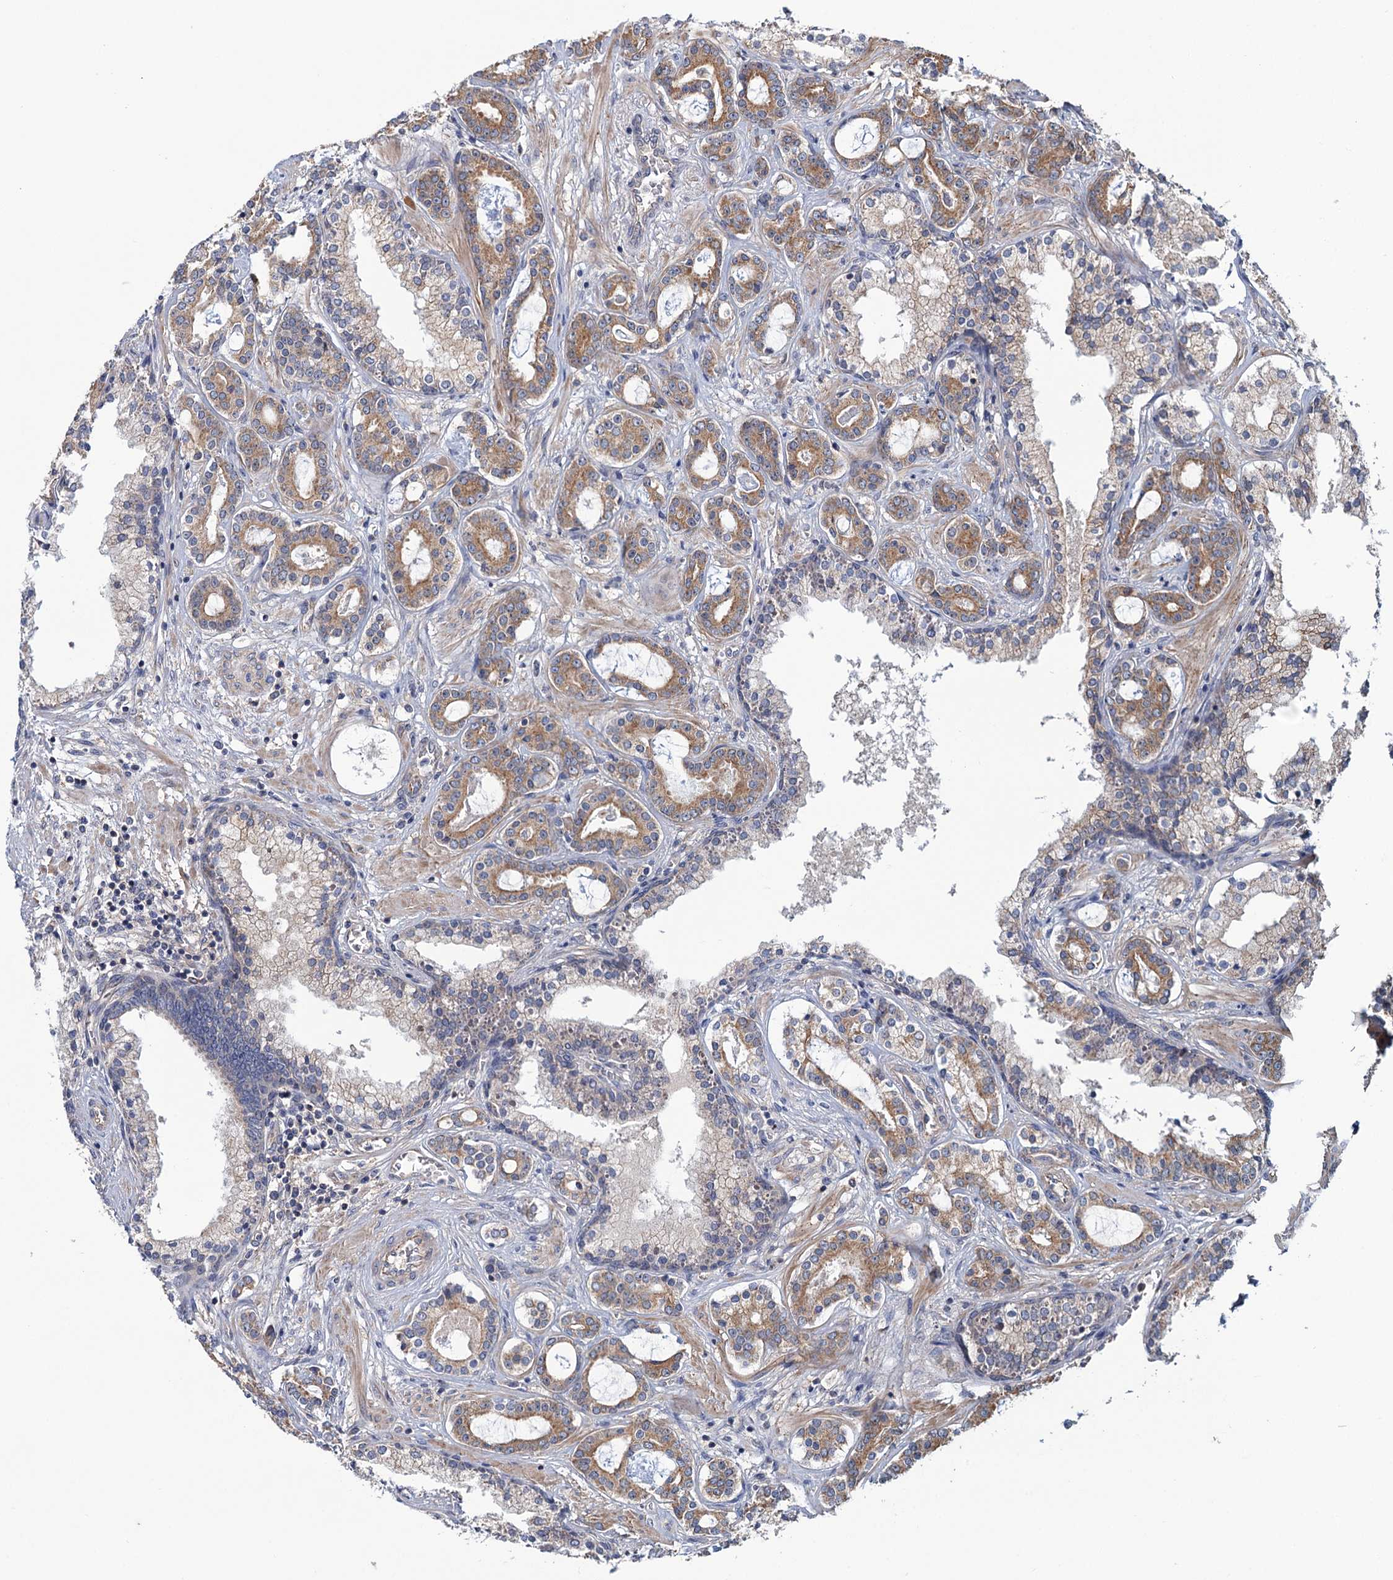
{"staining": {"intensity": "moderate", "quantity": ">75%", "location": "cytoplasmic/membranous"}, "tissue": "prostate cancer", "cell_type": "Tumor cells", "image_type": "cancer", "snomed": [{"axis": "morphology", "description": "Adenocarcinoma, High grade"}, {"axis": "topography", "description": "Prostate"}], "caption": "Tumor cells exhibit moderate cytoplasmic/membranous staining in approximately >75% of cells in prostate cancer. The protein of interest is stained brown, and the nuclei are stained in blue (DAB IHC with brightfield microscopy, high magnification).", "gene": "MTRR", "patient": {"sex": "male", "age": 58}}